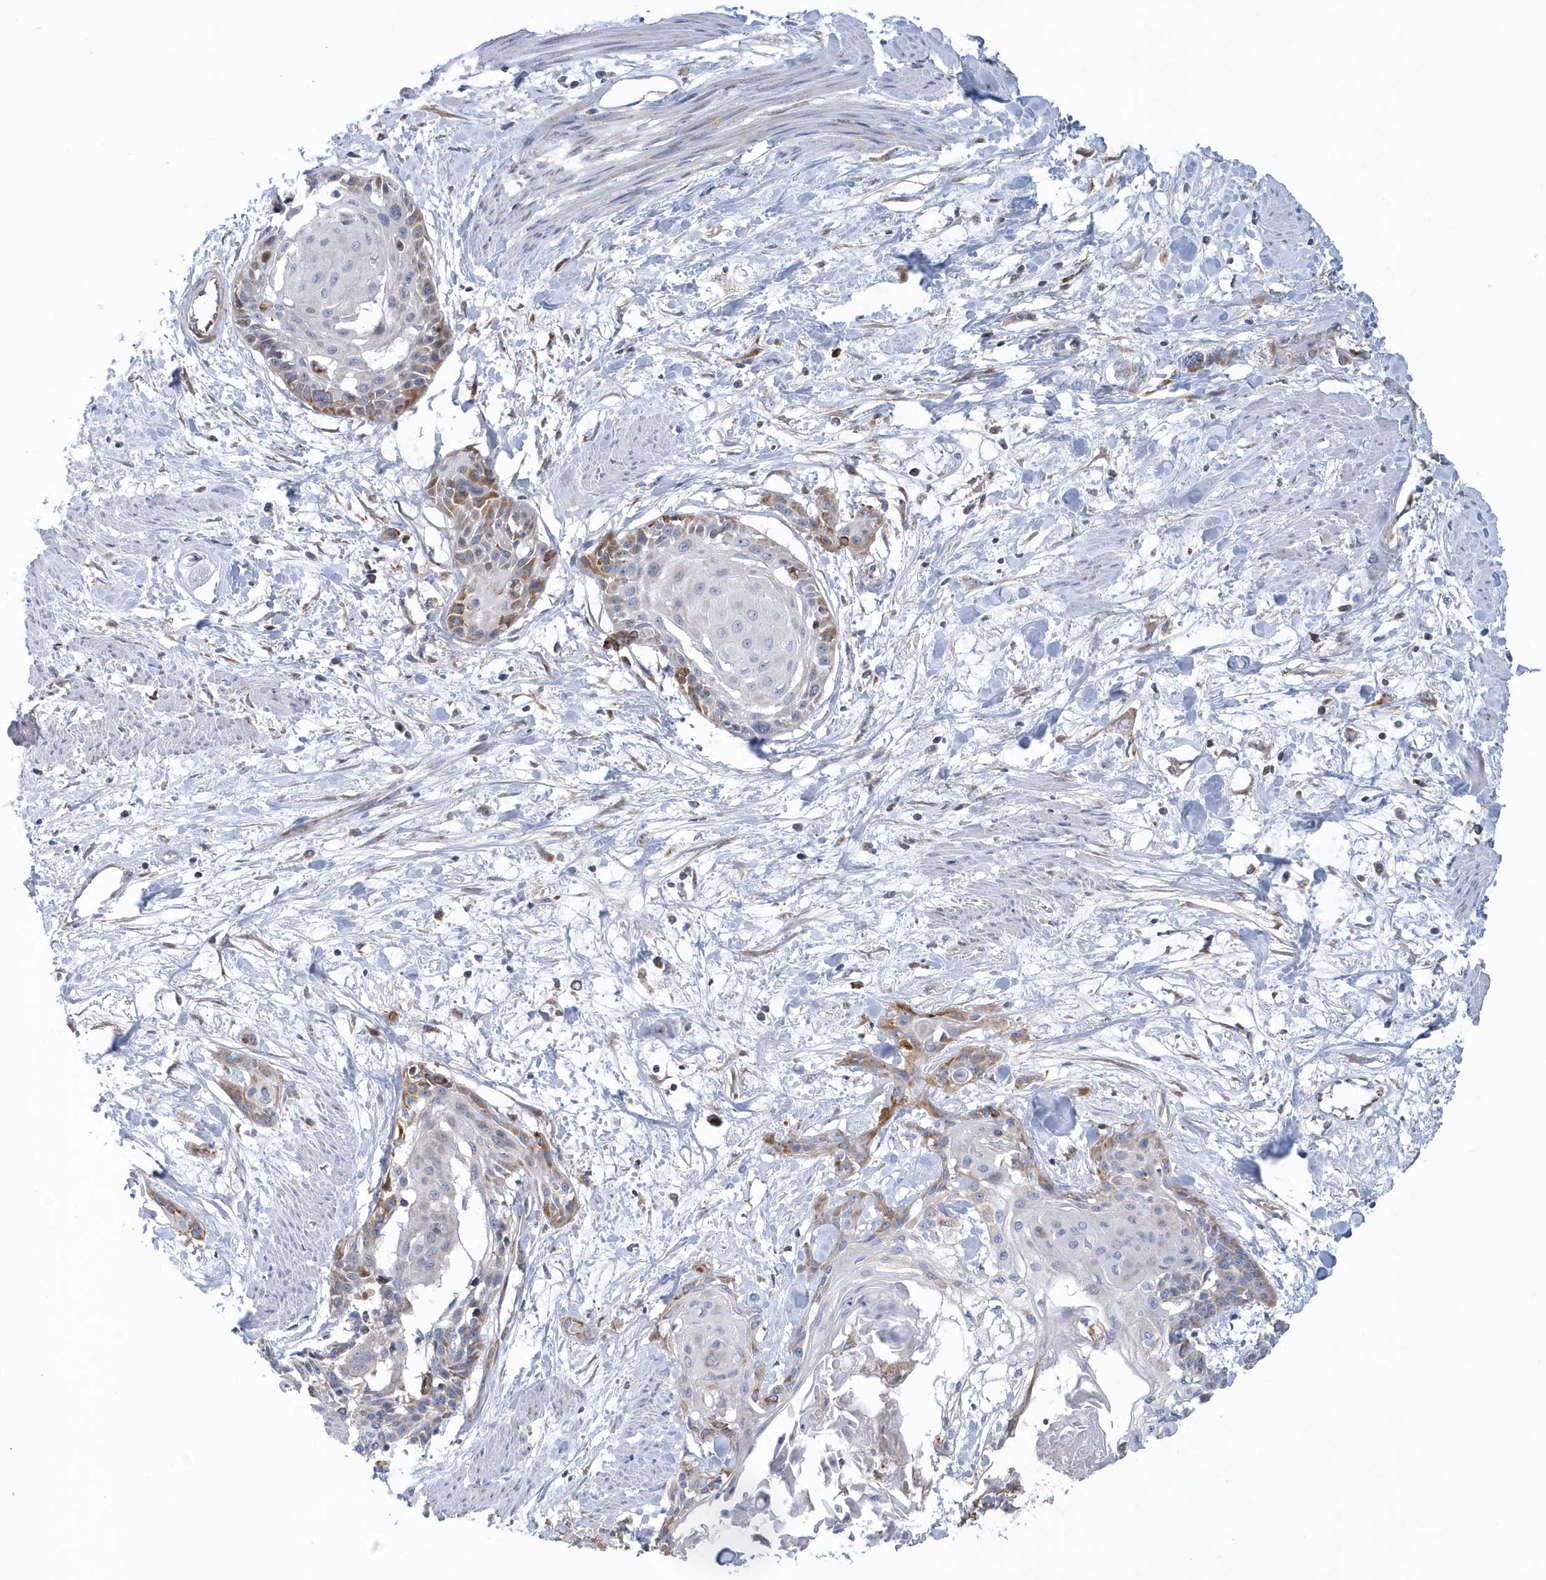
{"staining": {"intensity": "moderate", "quantity": "<25%", "location": "cytoplasmic/membranous"}, "tissue": "cervical cancer", "cell_type": "Tumor cells", "image_type": "cancer", "snomed": [{"axis": "morphology", "description": "Squamous cell carcinoma, NOS"}, {"axis": "topography", "description": "Cervix"}], "caption": "A brown stain labels moderate cytoplasmic/membranous expression of a protein in human cervical squamous cell carcinoma tumor cells. Immunohistochemistry (ihc) stains the protein in brown and the nuclei are stained blue.", "gene": "VWA5B2", "patient": {"sex": "female", "age": 57}}